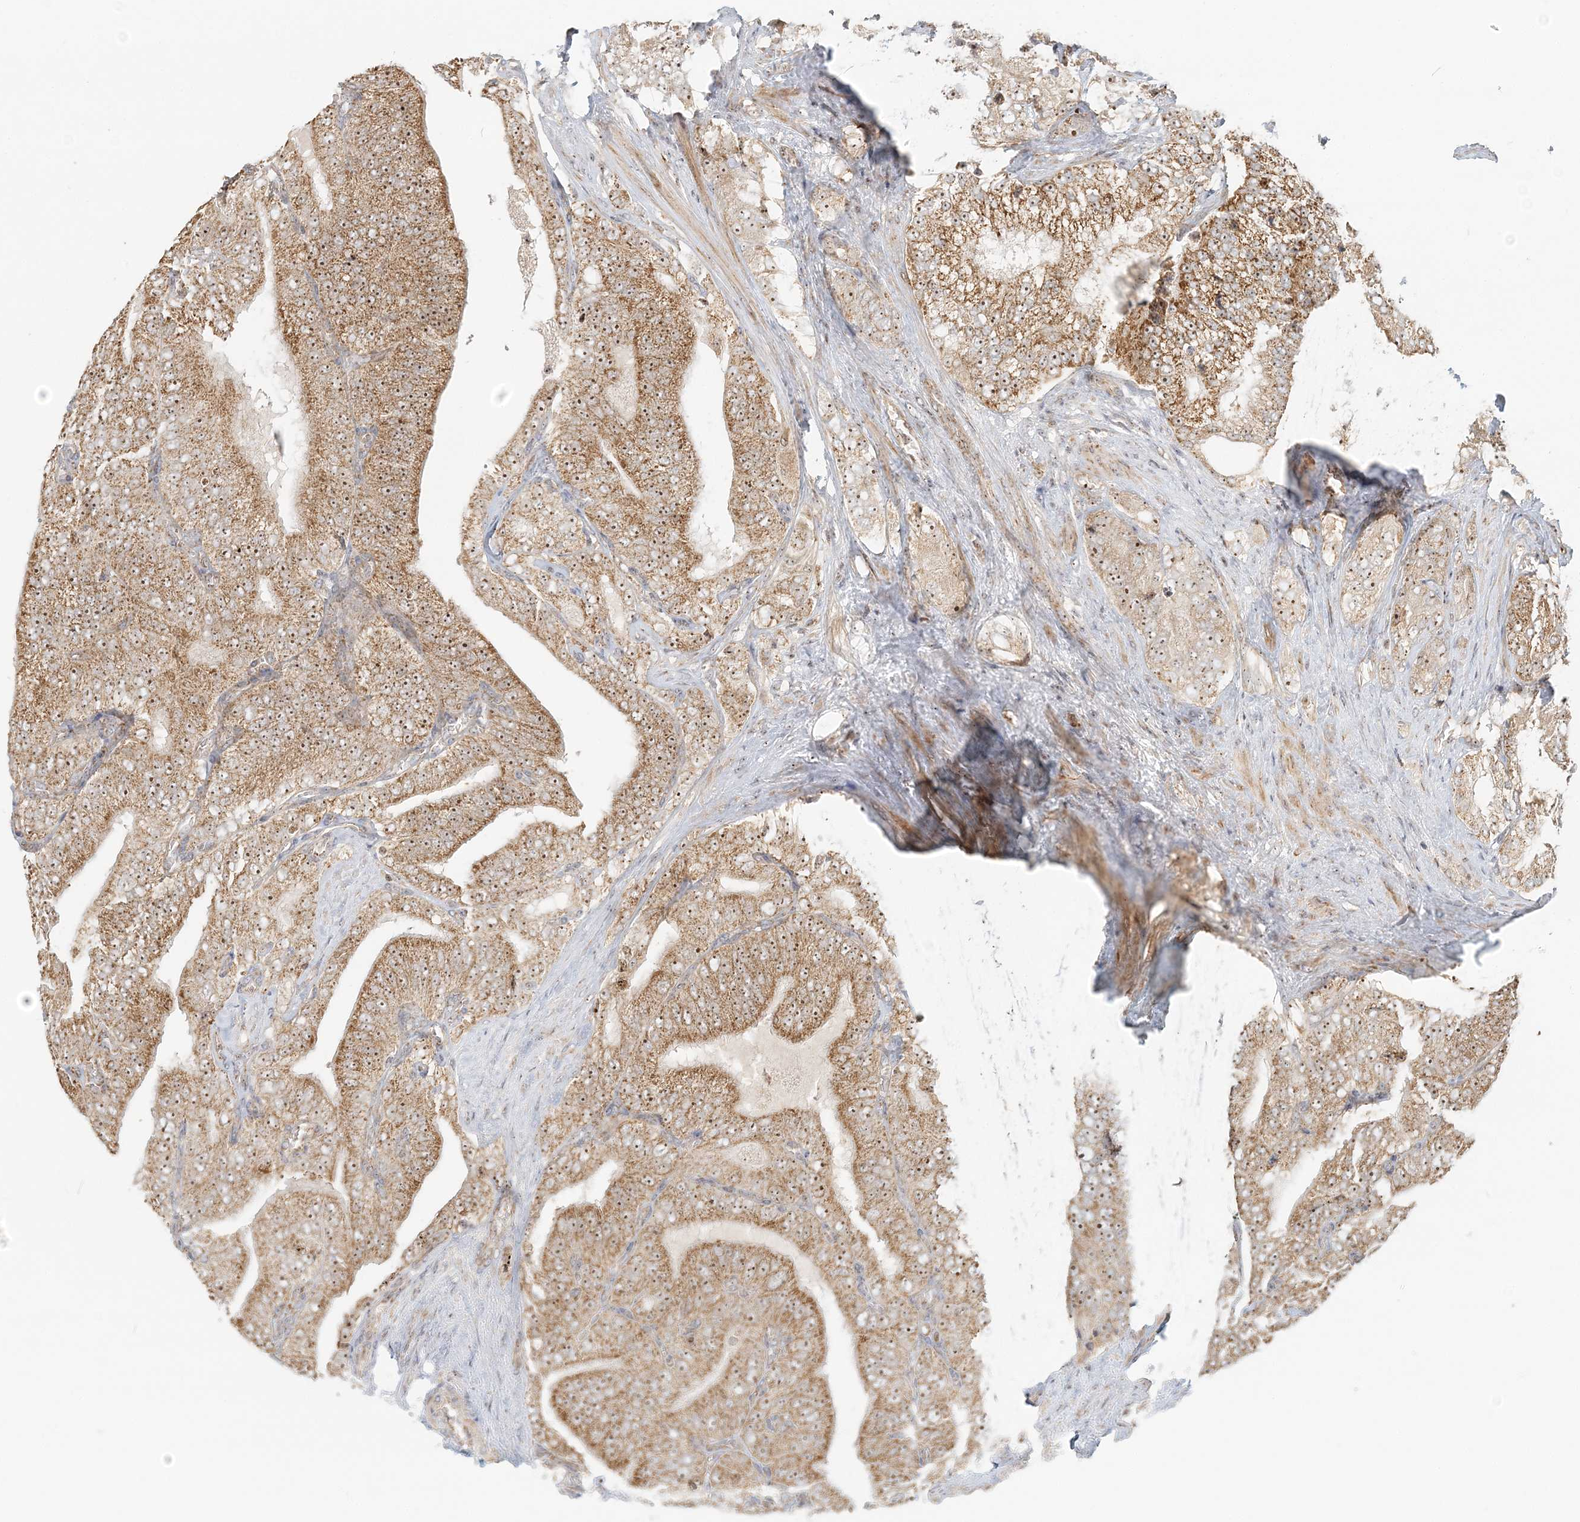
{"staining": {"intensity": "moderate", "quantity": ">75%", "location": "cytoplasmic/membranous,nuclear"}, "tissue": "prostate cancer", "cell_type": "Tumor cells", "image_type": "cancer", "snomed": [{"axis": "morphology", "description": "Adenocarcinoma, High grade"}, {"axis": "topography", "description": "Prostate"}], "caption": "The histopathology image reveals staining of prostate adenocarcinoma (high-grade), revealing moderate cytoplasmic/membranous and nuclear protein positivity (brown color) within tumor cells.", "gene": "UBE2F", "patient": {"sex": "male", "age": 58}}